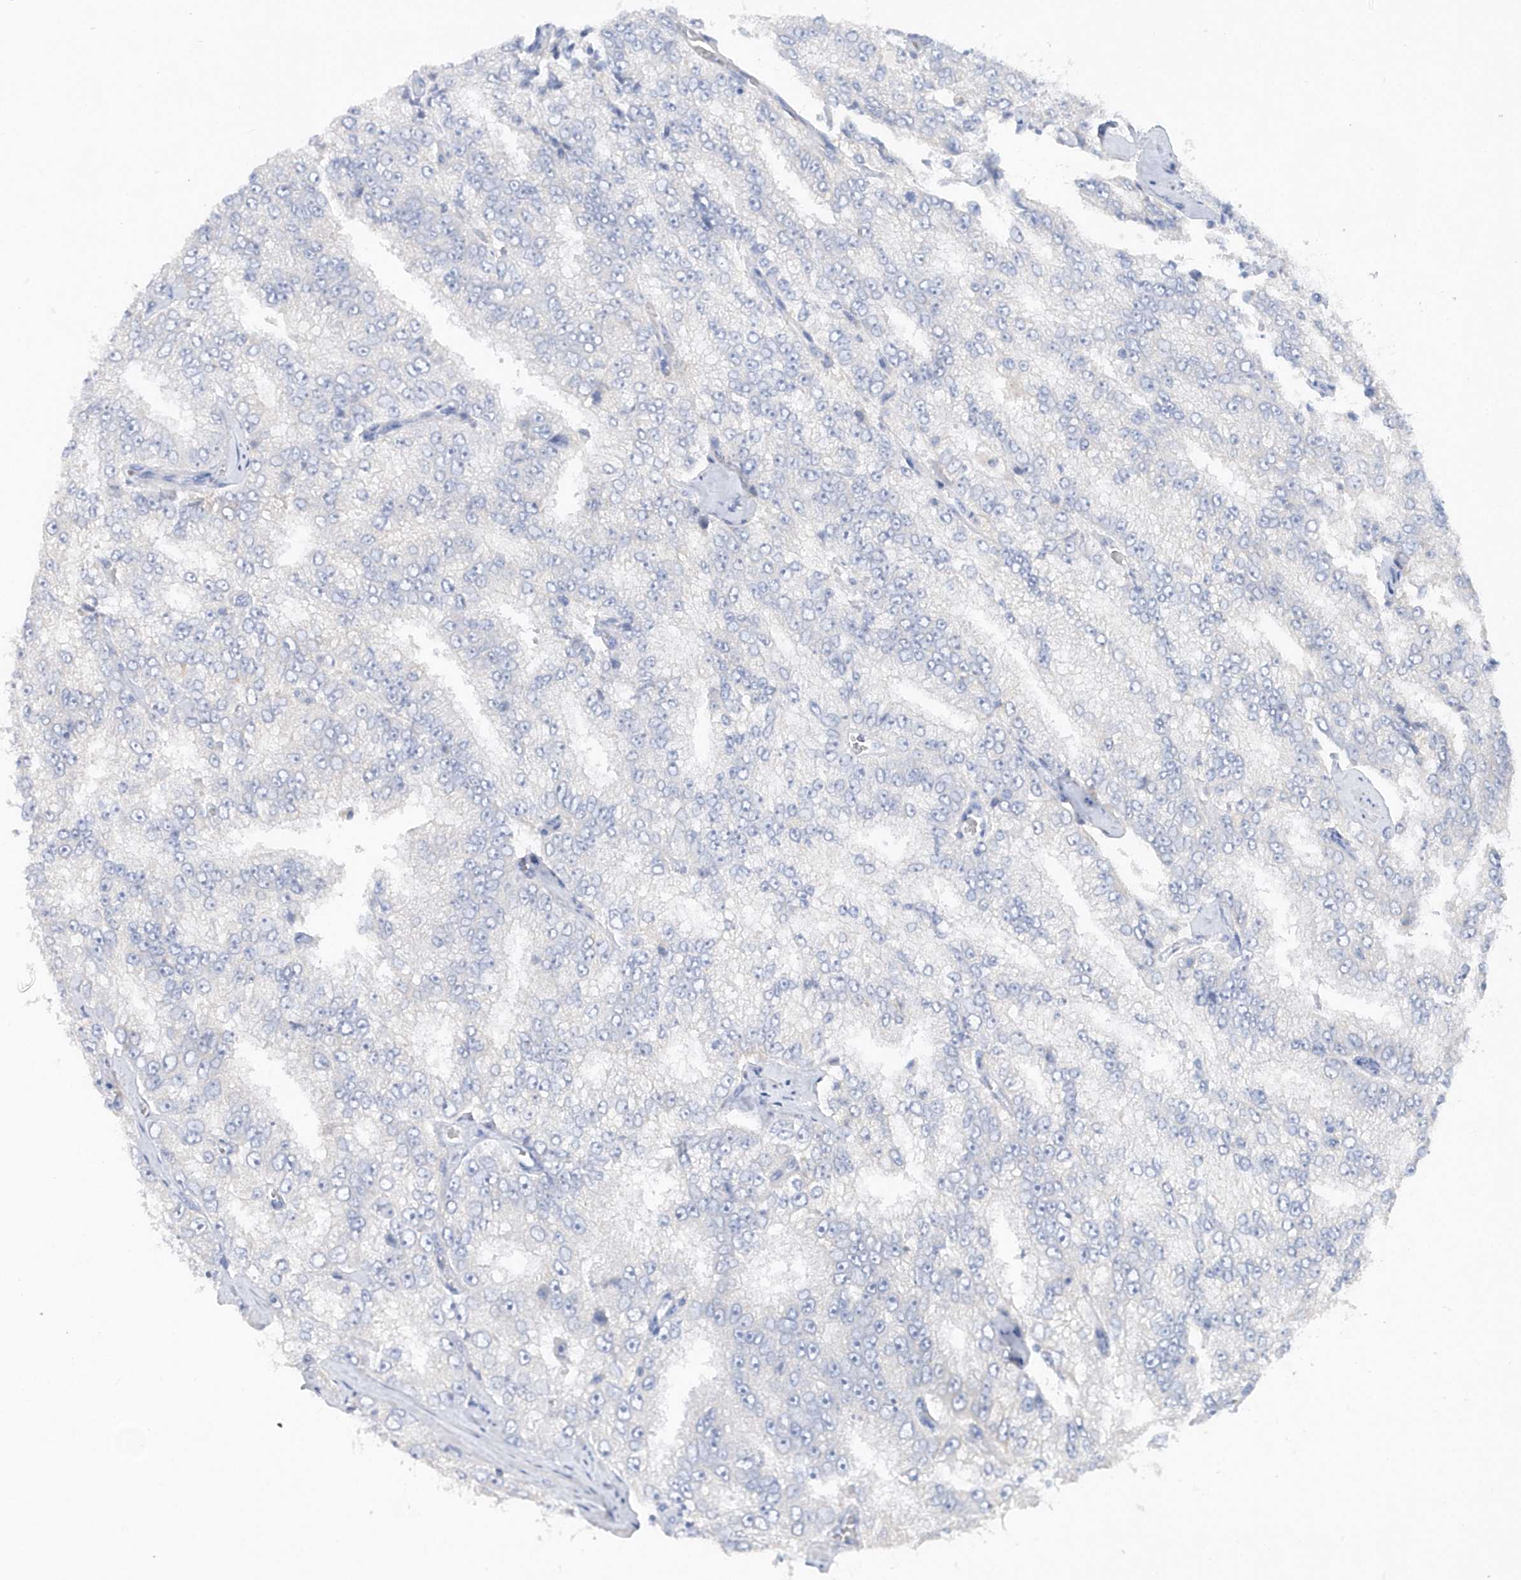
{"staining": {"intensity": "negative", "quantity": "none", "location": "none"}, "tissue": "prostate cancer", "cell_type": "Tumor cells", "image_type": "cancer", "snomed": [{"axis": "morphology", "description": "Adenocarcinoma, High grade"}, {"axis": "topography", "description": "Prostate"}], "caption": "Immunohistochemistry of human adenocarcinoma (high-grade) (prostate) demonstrates no expression in tumor cells.", "gene": "RPE", "patient": {"sex": "male", "age": 58}}